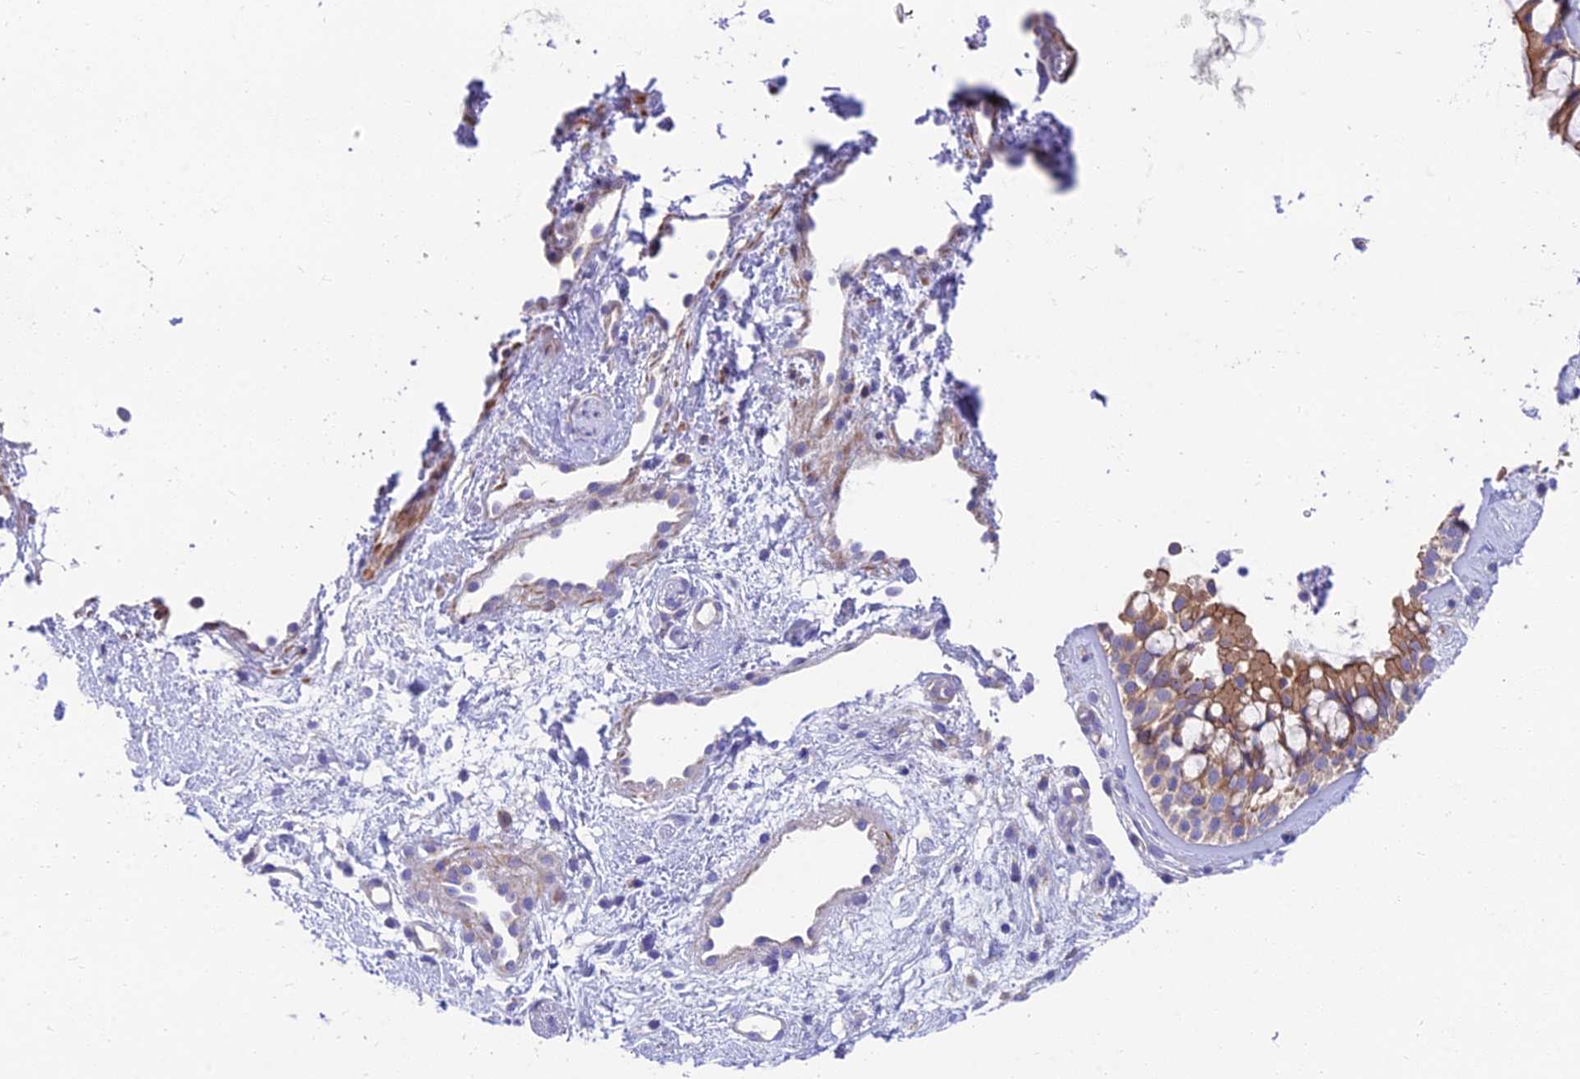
{"staining": {"intensity": "moderate", "quantity": ">75%", "location": "cytoplasmic/membranous"}, "tissue": "nasopharynx", "cell_type": "Respiratory epithelial cells", "image_type": "normal", "snomed": [{"axis": "morphology", "description": "Normal tissue, NOS"}, {"axis": "topography", "description": "Nasopharynx"}], "caption": "Nasopharynx stained with DAB (3,3'-diaminobenzidine) immunohistochemistry exhibits medium levels of moderate cytoplasmic/membranous staining in about >75% of respiratory epithelial cells. (Stains: DAB (3,3'-diaminobenzidine) in brown, nuclei in blue, Microscopy: brightfield microscopy at high magnification).", "gene": "MVB12A", "patient": {"sex": "male", "age": 32}}